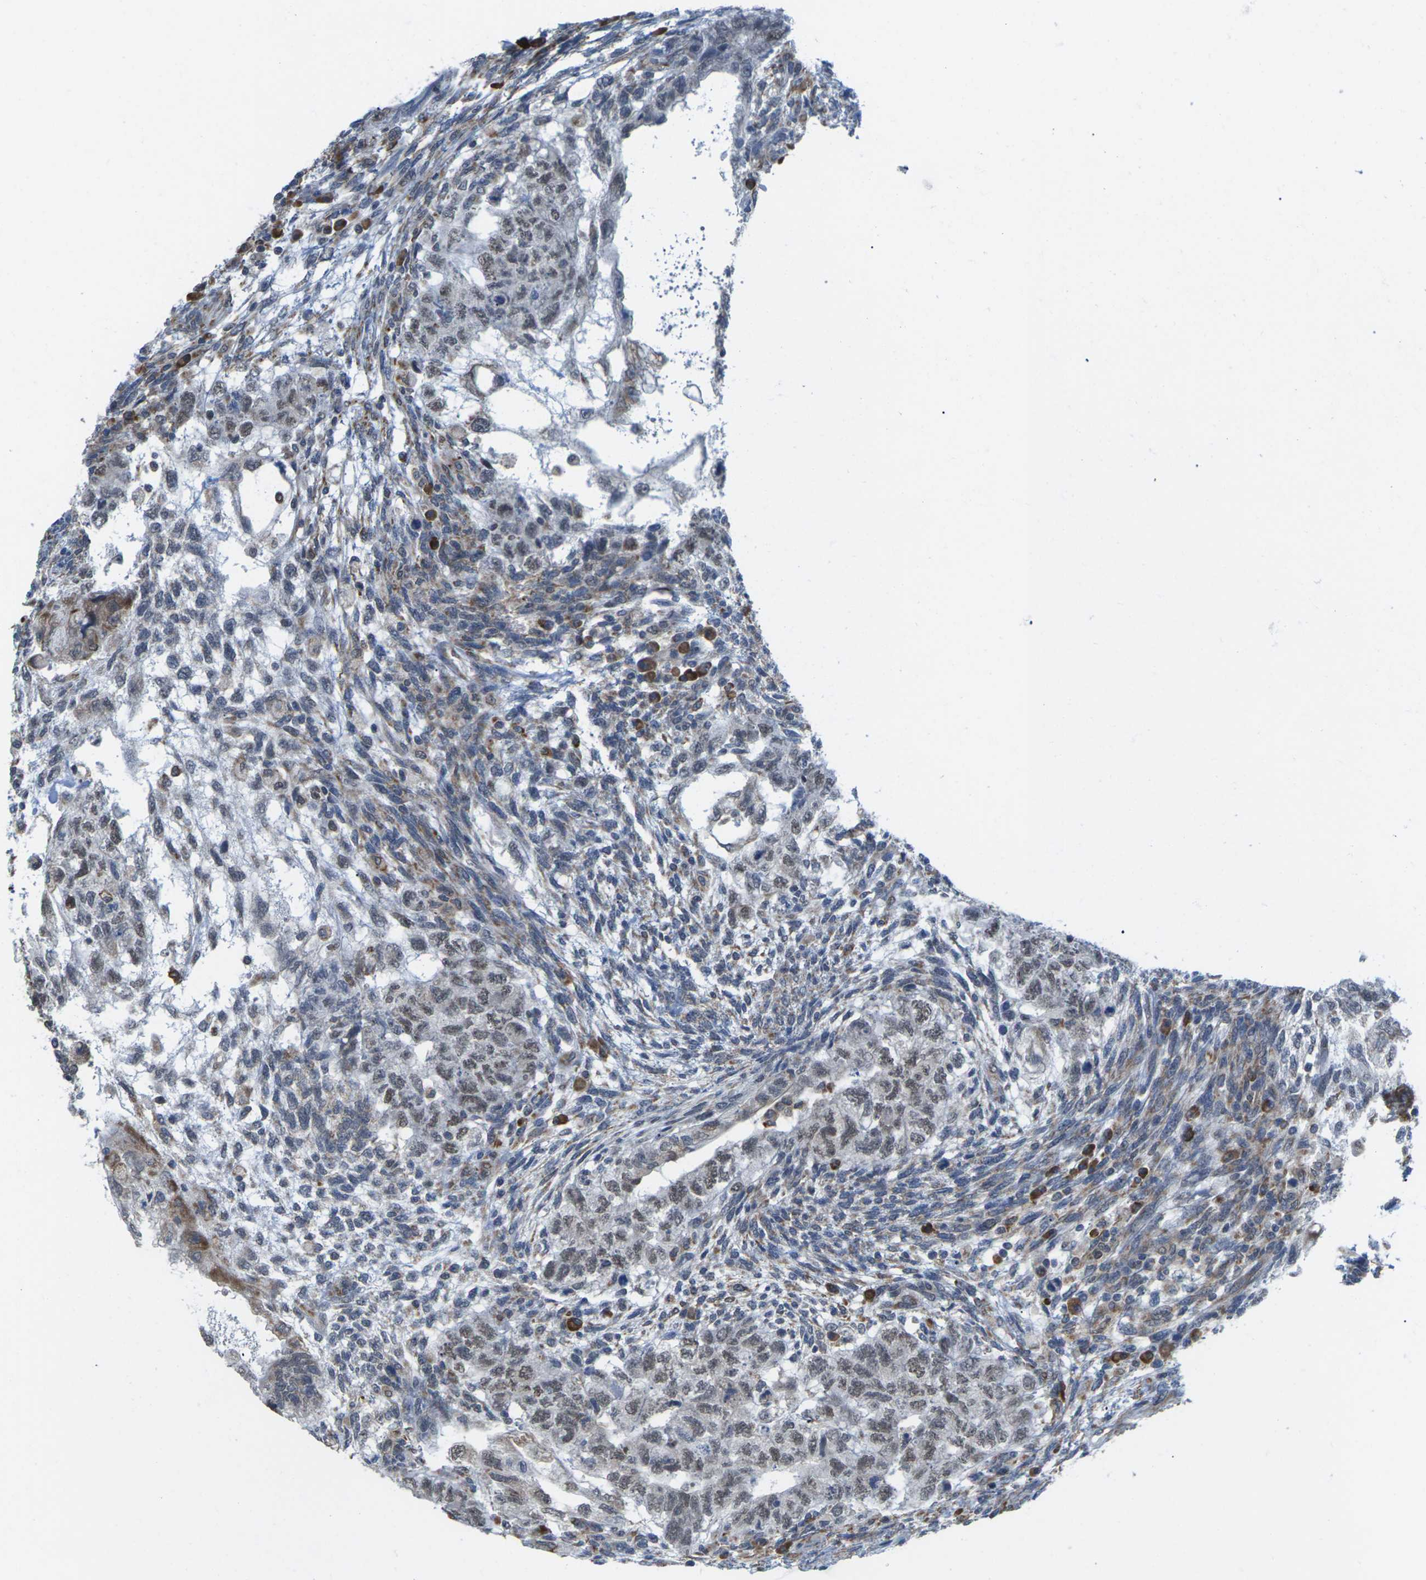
{"staining": {"intensity": "weak", "quantity": ">75%", "location": "nuclear"}, "tissue": "testis cancer", "cell_type": "Tumor cells", "image_type": "cancer", "snomed": [{"axis": "morphology", "description": "Normal tissue, NOS"}, {"axis": "morphology", "description": "Carcinoma, Embryonal, NOS"}, {"axis": "topography", "description": "Testis"}], "caption": "Approximately >75% of tumor cells in testis embryonal carcinoma show weak nuclear protein positivity as visualized by brown immunohistochemical staining.", "gene": "PDZK1IP1", "patient": {"sex": "male", "age": 36}}